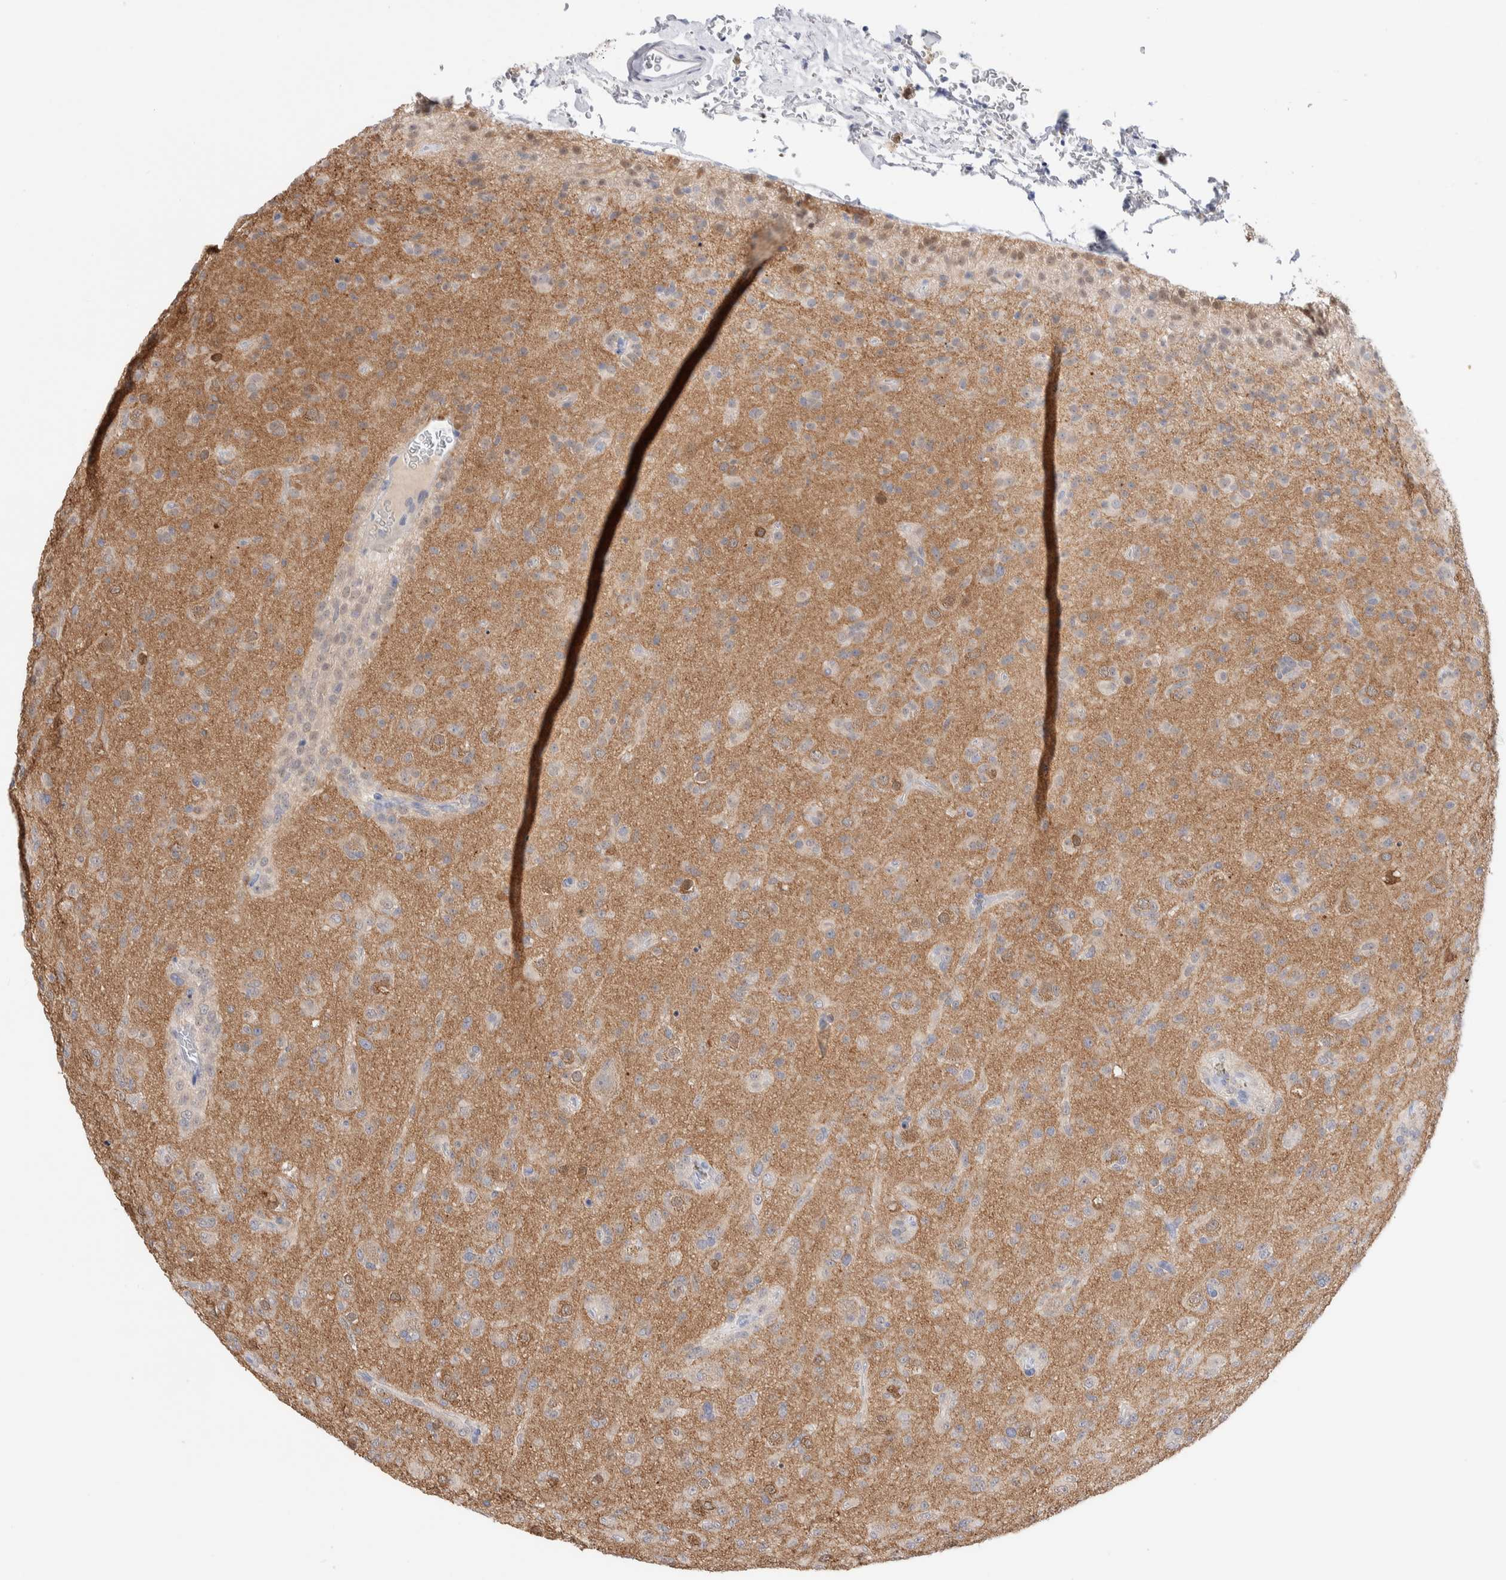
{"staining": {"intensity": "weak", "quantity": "<25%", "location": "cytoplasmic/membranous"}, "tissue": "glioma", "cell_type": "Tumor cells", "image_type": "cancer", "snomed": [{"axis": "morphology", "description": "Glioma, malignant, Low grade"}, {"axis": "topography", "description": "Brain"}], "caption": "An image of human glioma is negative for staining in tumor cells.", "gene": "GDA", "patient": {"sex": "male", "age": 65}}